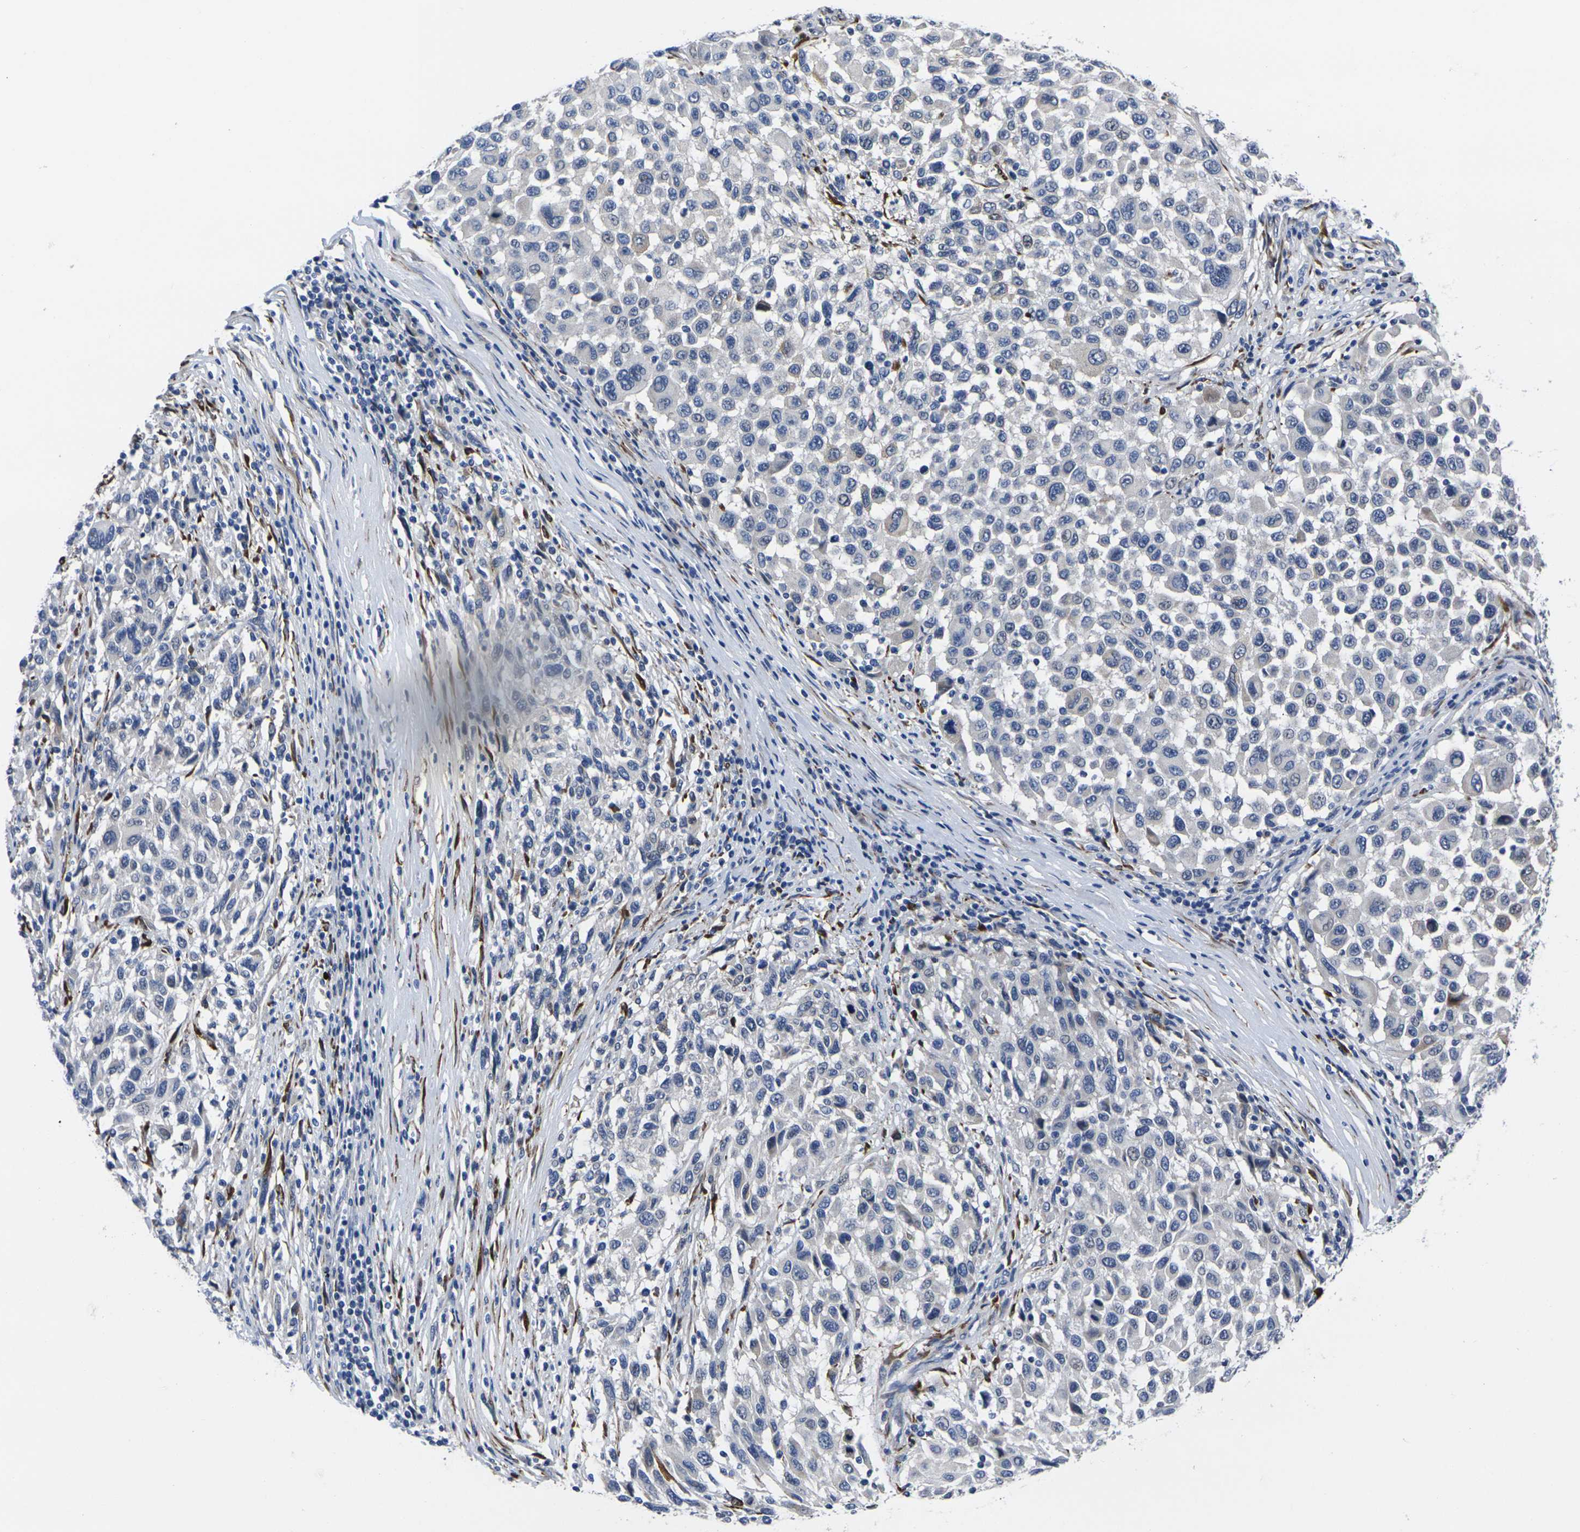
{"staining": {"intensity": "negative", "quantity": "none", "location": "none"}, "tissue": "melanoma", "cell_type": "Tumor cells", "image_type": "cancer", "snomed": [{"axis": "morphology", "description": "Malignant melanoma, Metastatic site"}, {"axis": "topography", "description": "Lymph node"}], "caption": "A micrograph of human malignant melanoma (metastatic site) is negative for staining in tumor cells.", "gene": "CYP2C8", "patient": {"sex": "male", "age": 61}}